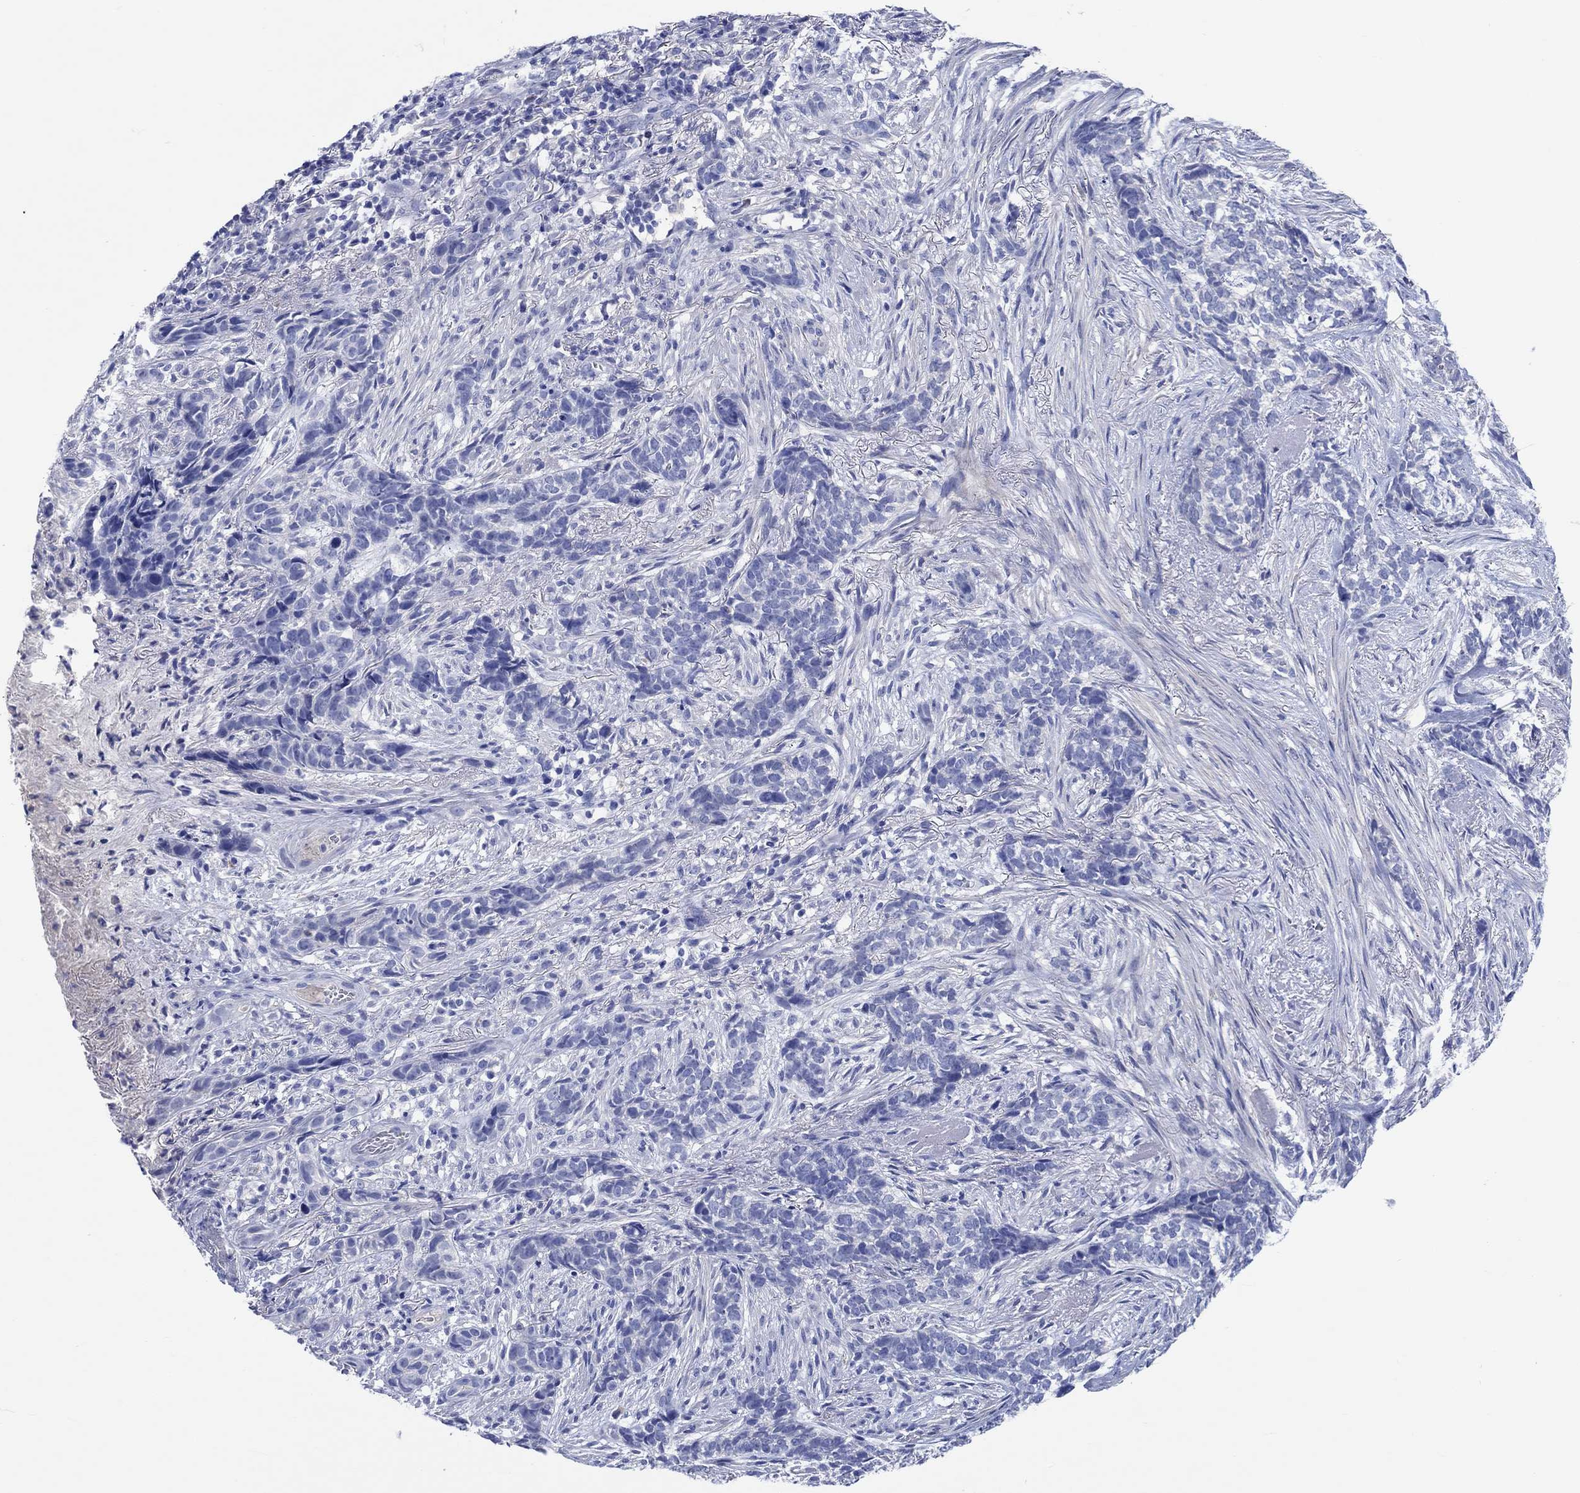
{"staining": {"intensity": "negative", "quantity": "none", "location": "none"}, "tissue": "skin cancer", "cell_type": "Tumor cells", "image_type": "cancer", "snomed": [{"axis": "morphology", "description": "Basal cell carcinoma"}, {"axis": "topography", "description": "Skin"}], "caption": "Micrograph shows no protein positivity in tumor cells of skin cancer (basal cell carcinoma) tissue.", "gene": "SHISA4", "patient": {"sex": "female", "age": 69}}